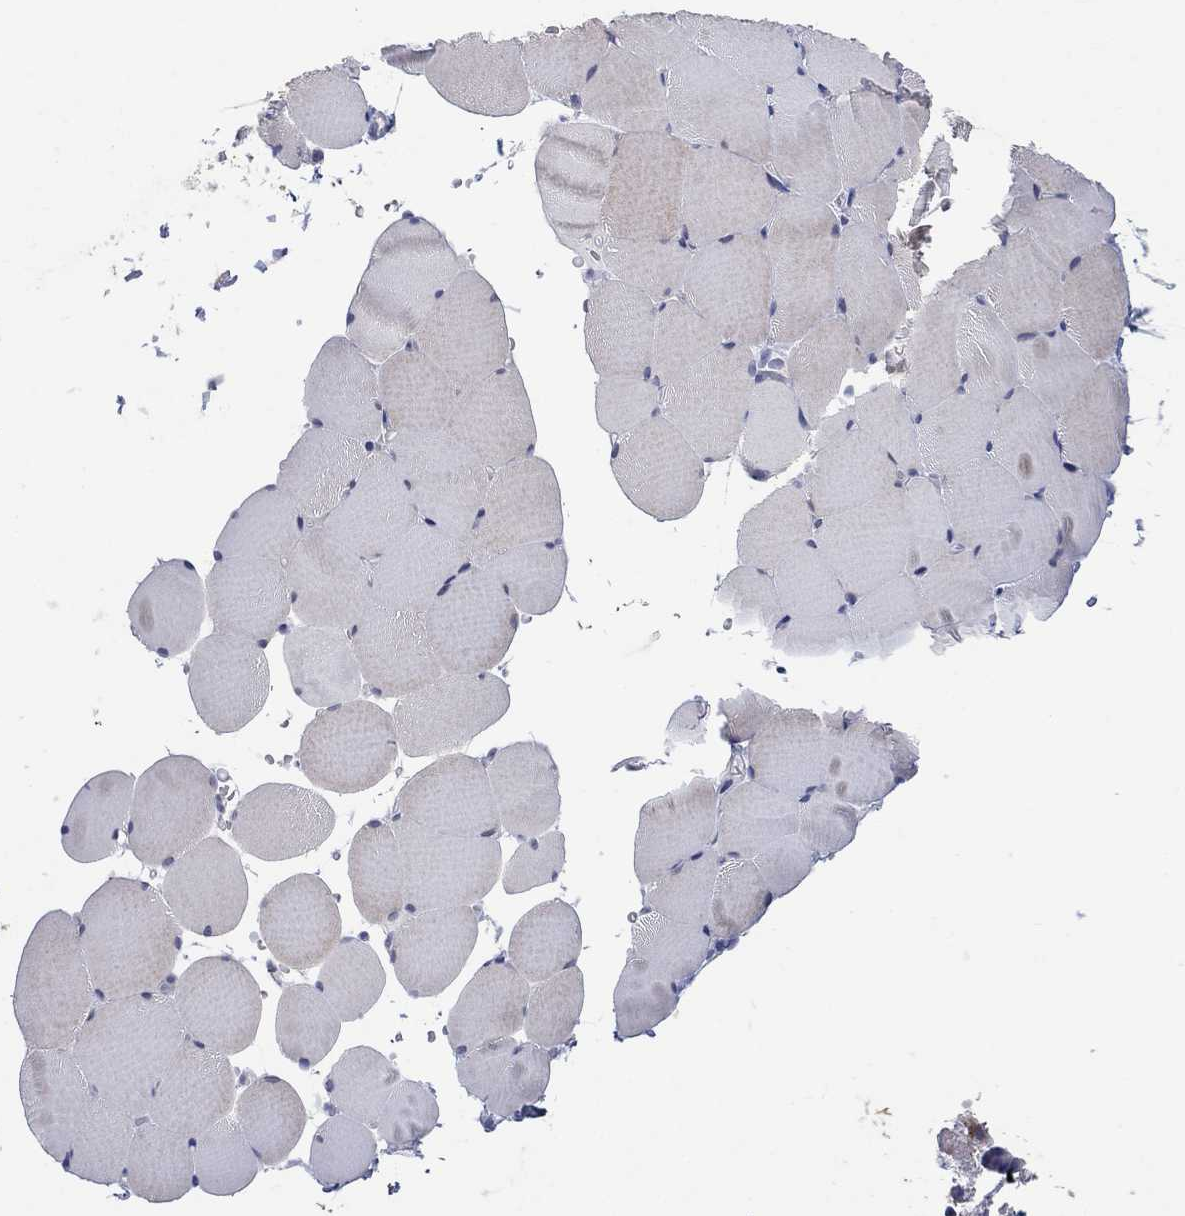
{"staining": {"intensity": "weak", "quantity": "25%-75%", "location": "cytoplasmic/membranous"}, "tissue": "skeletal muscle", "cell_type": "Myocytes", "image_type": "normal", "snomed": [{"axis": "morphology", "description": "Normal tissue, NOS"}, {"axis": "topography", "description": "Skeletal muscle"}], "caption": "Benign skeletal muscle demonstrates weak cytoplasmic/membranous positivity in about 25%-75% of myocytes, visualized by immunohistochemistry.", "gene": "SDC1", "patient": {"sex": "female", "age": 37}}